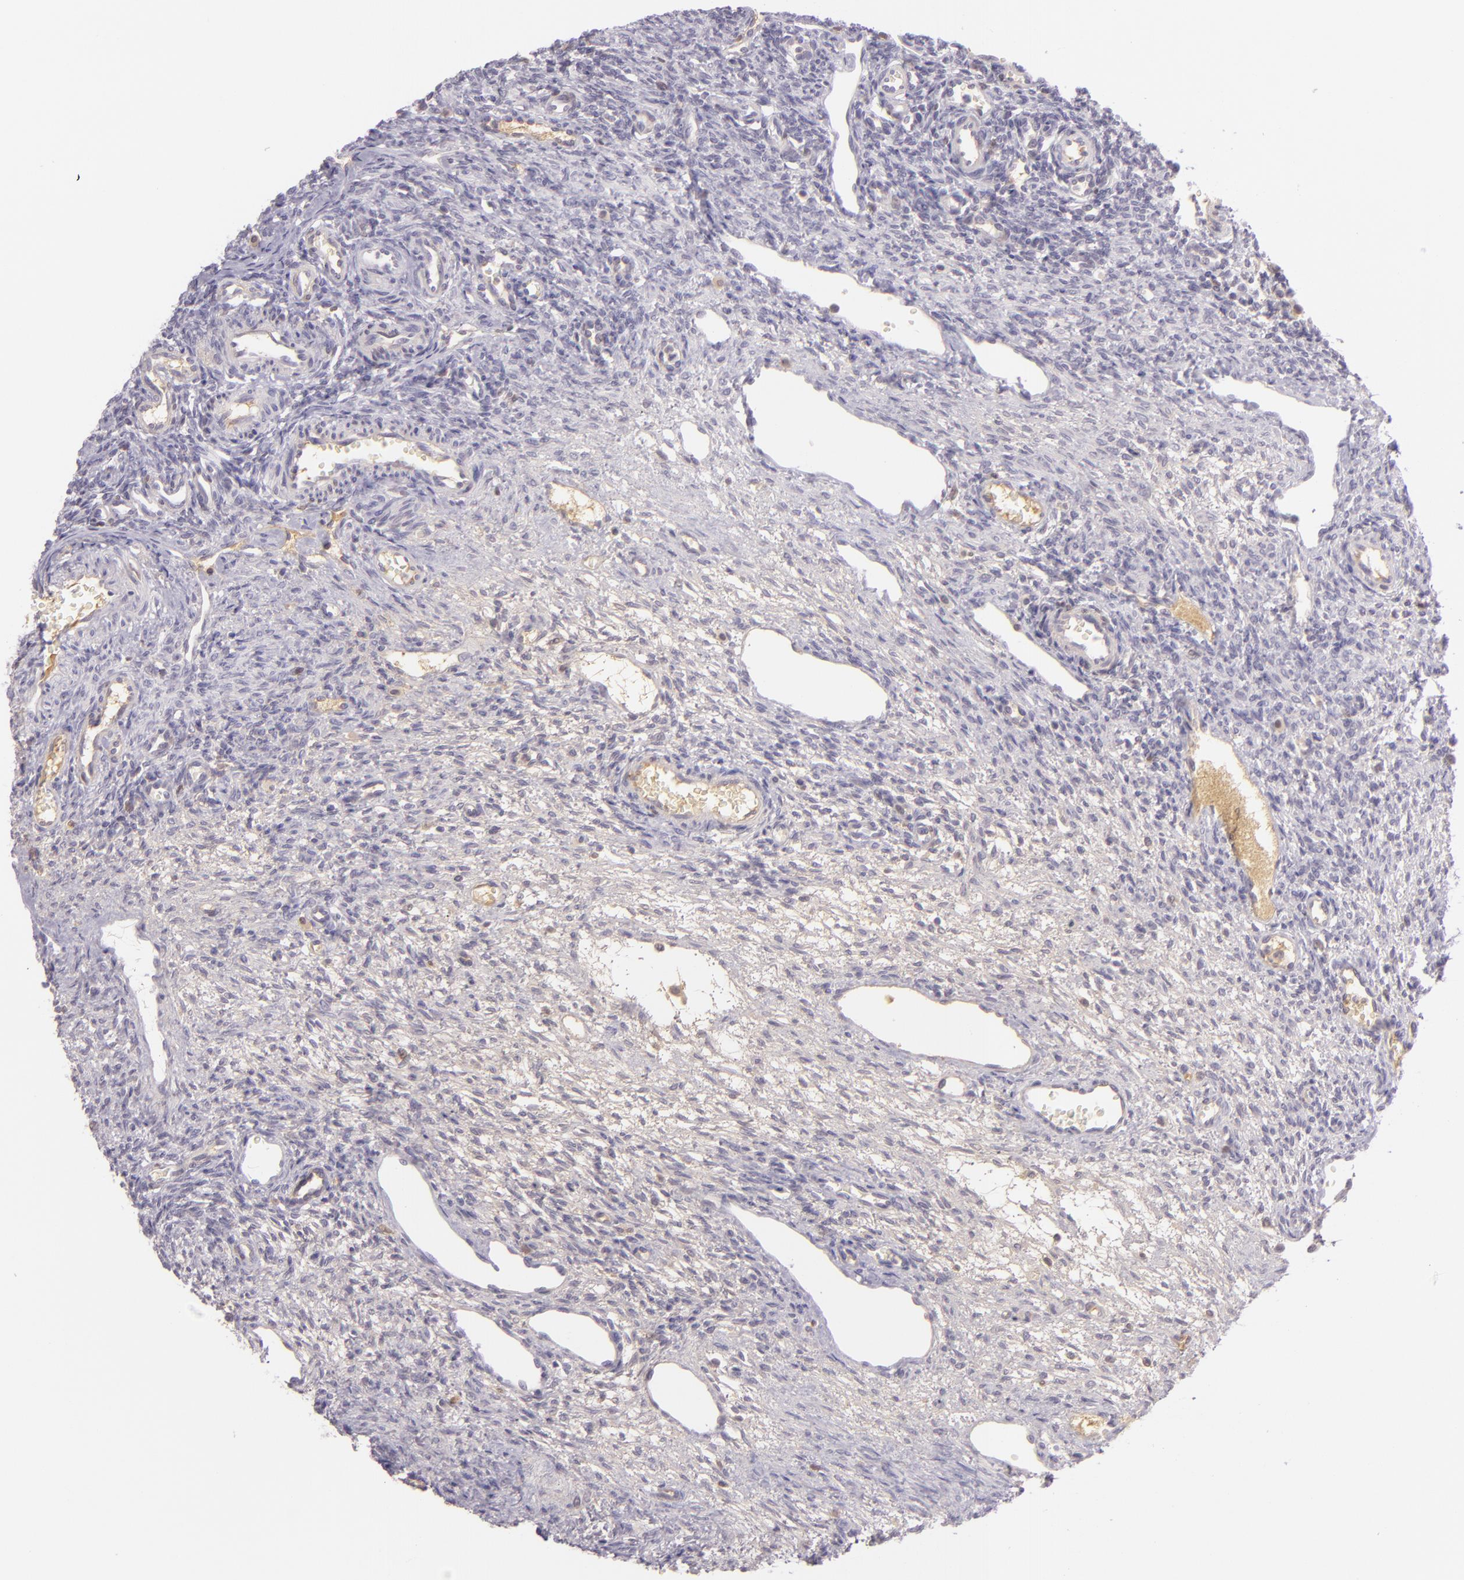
{"staining": {"intensity": "negative", "quantity": "none", "location": "none"}, "tissue": "ovary", "cell_type": "Follicle cells", "image_type": "normal", "snomed": [{"axis": "morphology", "description": "Normal tissue, NOS"}, {"axis": "topography", "description": "Ovary"}], "caption": "The micrograph displays no significant positivity in follicle cells of ovary. Nuclei are stained in blue.", "gene": "CHEK2", "patient": {"sex": "female", "age": 33}}